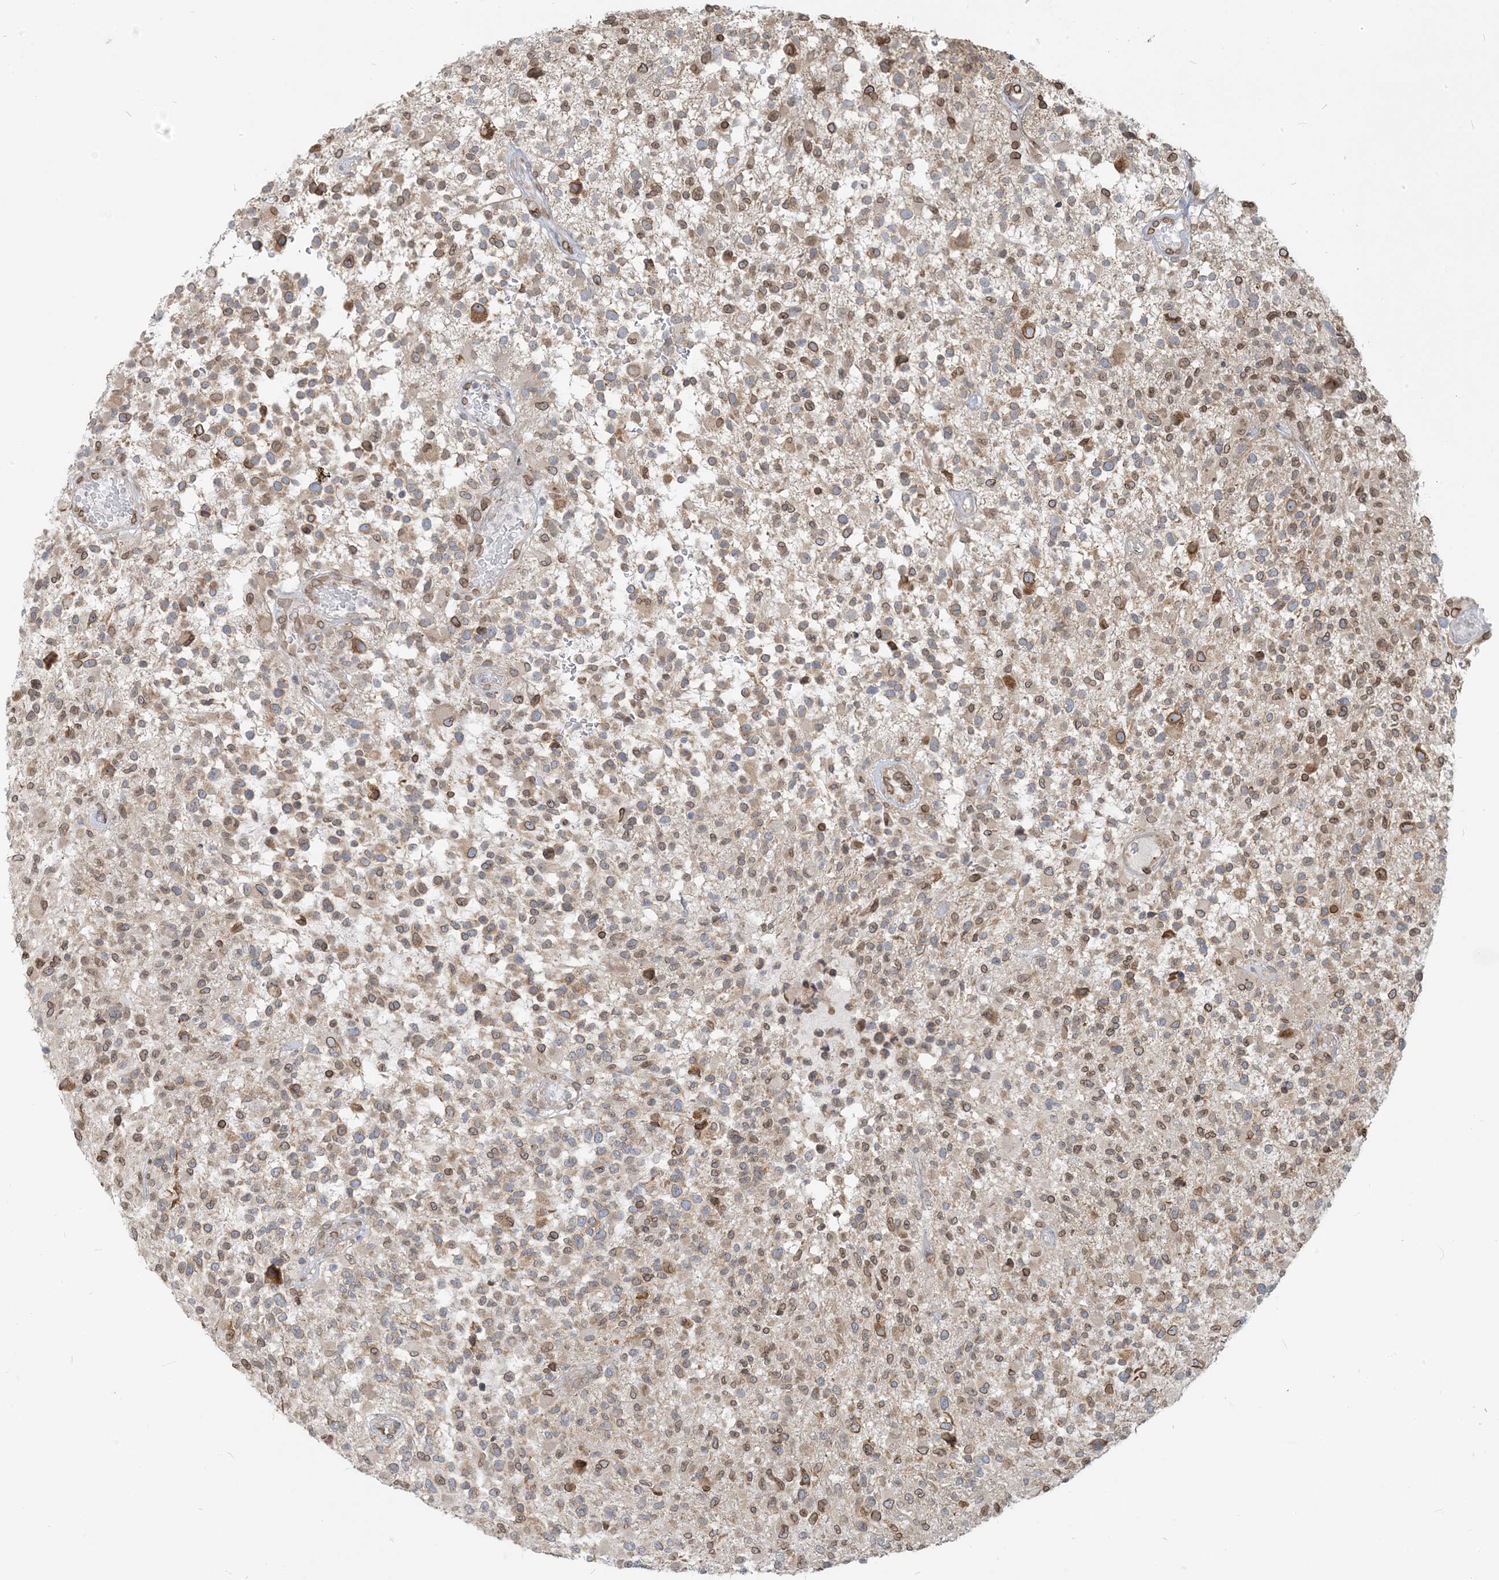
{"staining": {"intensity": "moderate", "quantity": ">75%", "location": "cytoplasmic/membranous,nuclear"}, "tissue": "glioma", "cell_type": "Tumor cells", "image_type": "cancer", "snomed": [{"axis": "morphology", "description": "Glioma, malignant, High grade"}, {"axis": "morphology", "description": "Glioblastoma, NOS"}, {"axis": "topography", "description": "Brain"}], "caption": "Immunohistochemical staining of malignant glioma (high-grade) shows medium levels of moderate cytoplasmic/membranous and nuclear expression in about >75% of tumor cells.", "gene": "WWP1", "patient": {"sex": "male", "age": 60}}